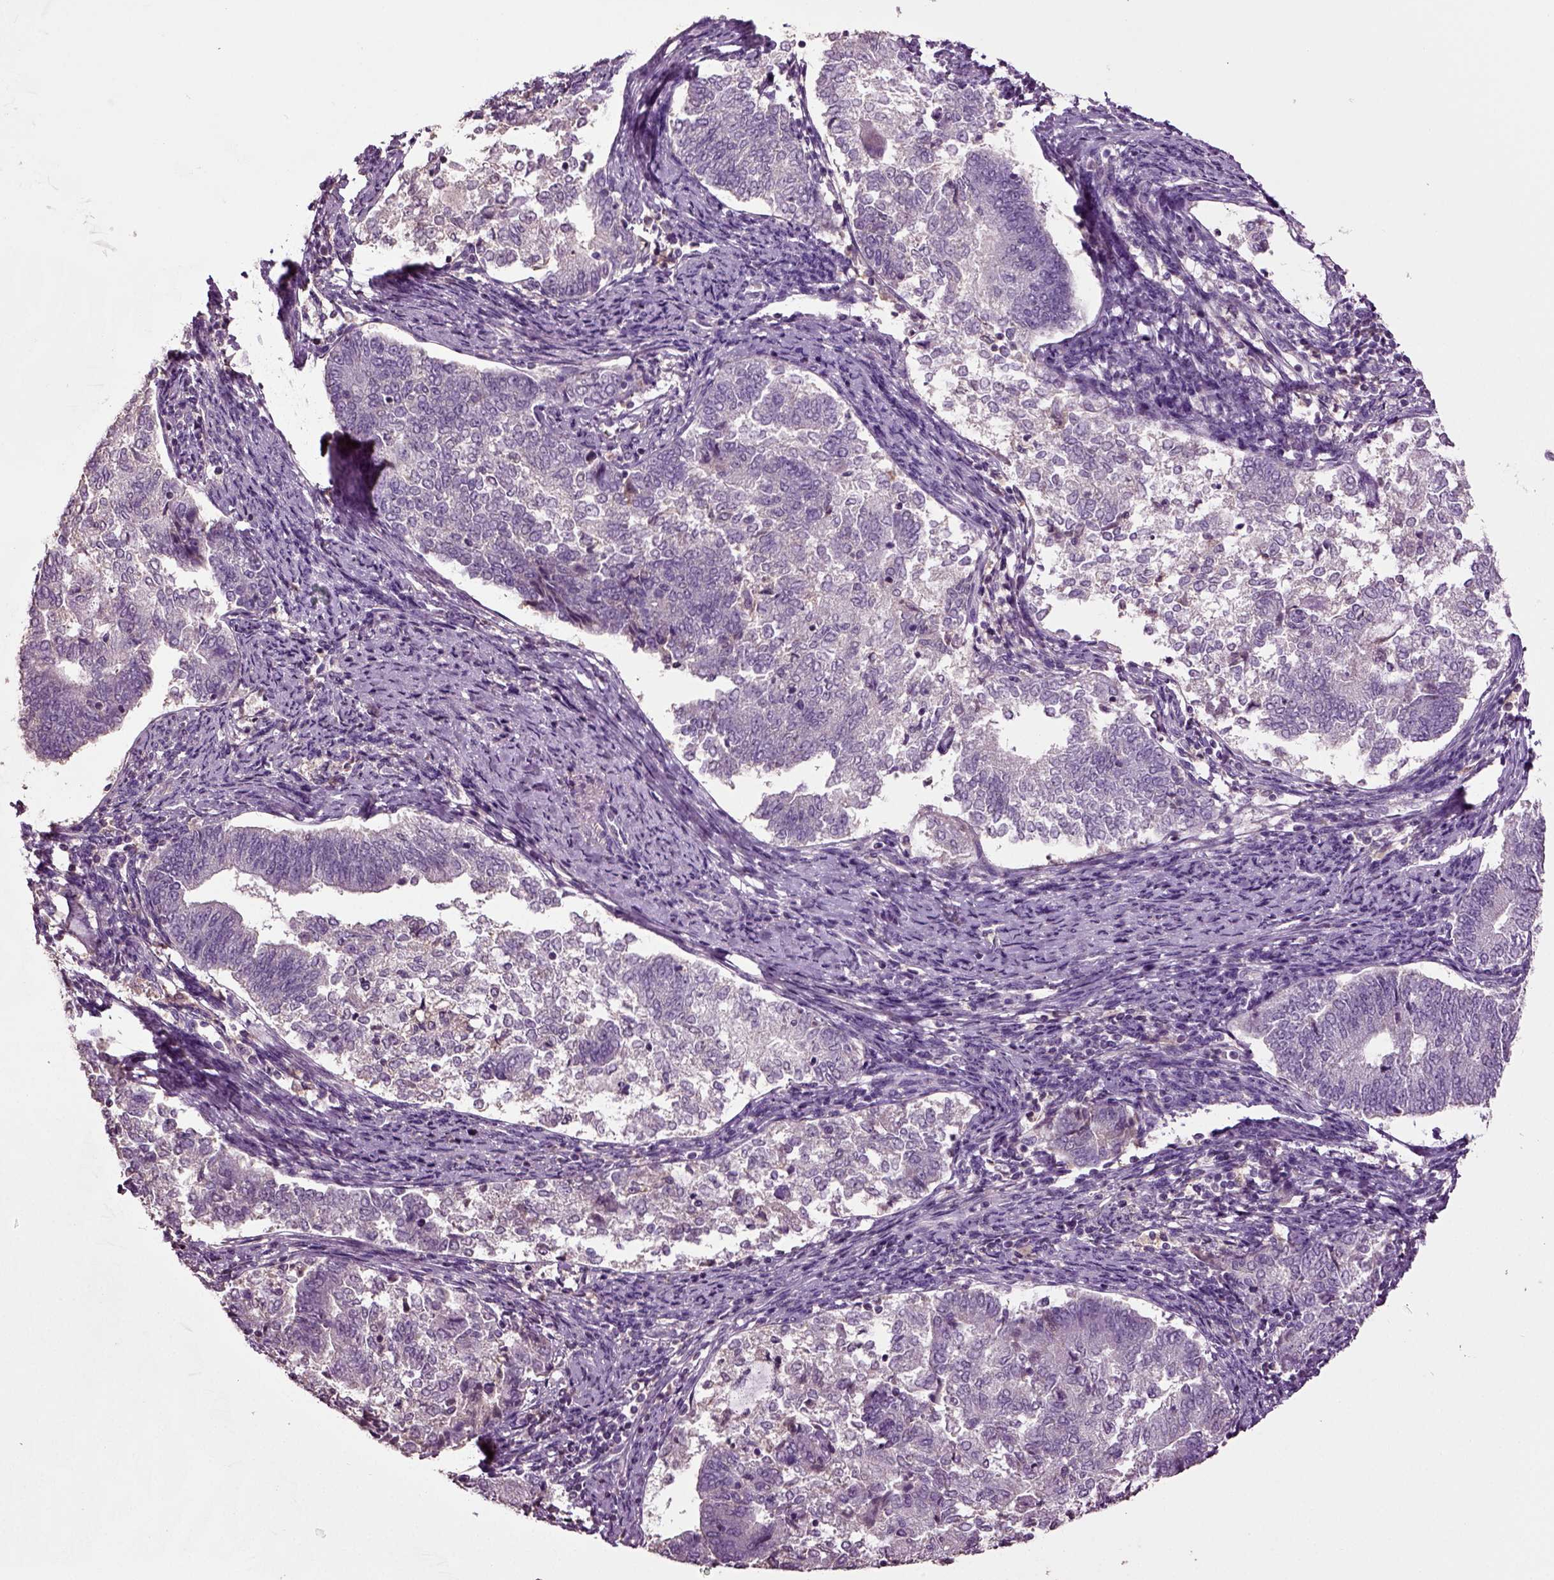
{"staining": {"intensity": "negative", "quantity": "none", "location": "none"}, "tissue": "endometrial cancer", "cell_type": "Tumor cells", "image_type": "cancer", "snomed": [{"axis": "morphology", "description": "Adenocarcinoma, NOS"}, {"axis": "topography", "description": "Endometrium"}], "caption": "Tumor cells show no significant protein expression in endometrial cancer (adenocarcinoma).", "gene": "DEFB118", "patient": {"sex": "female", "age": 65}}